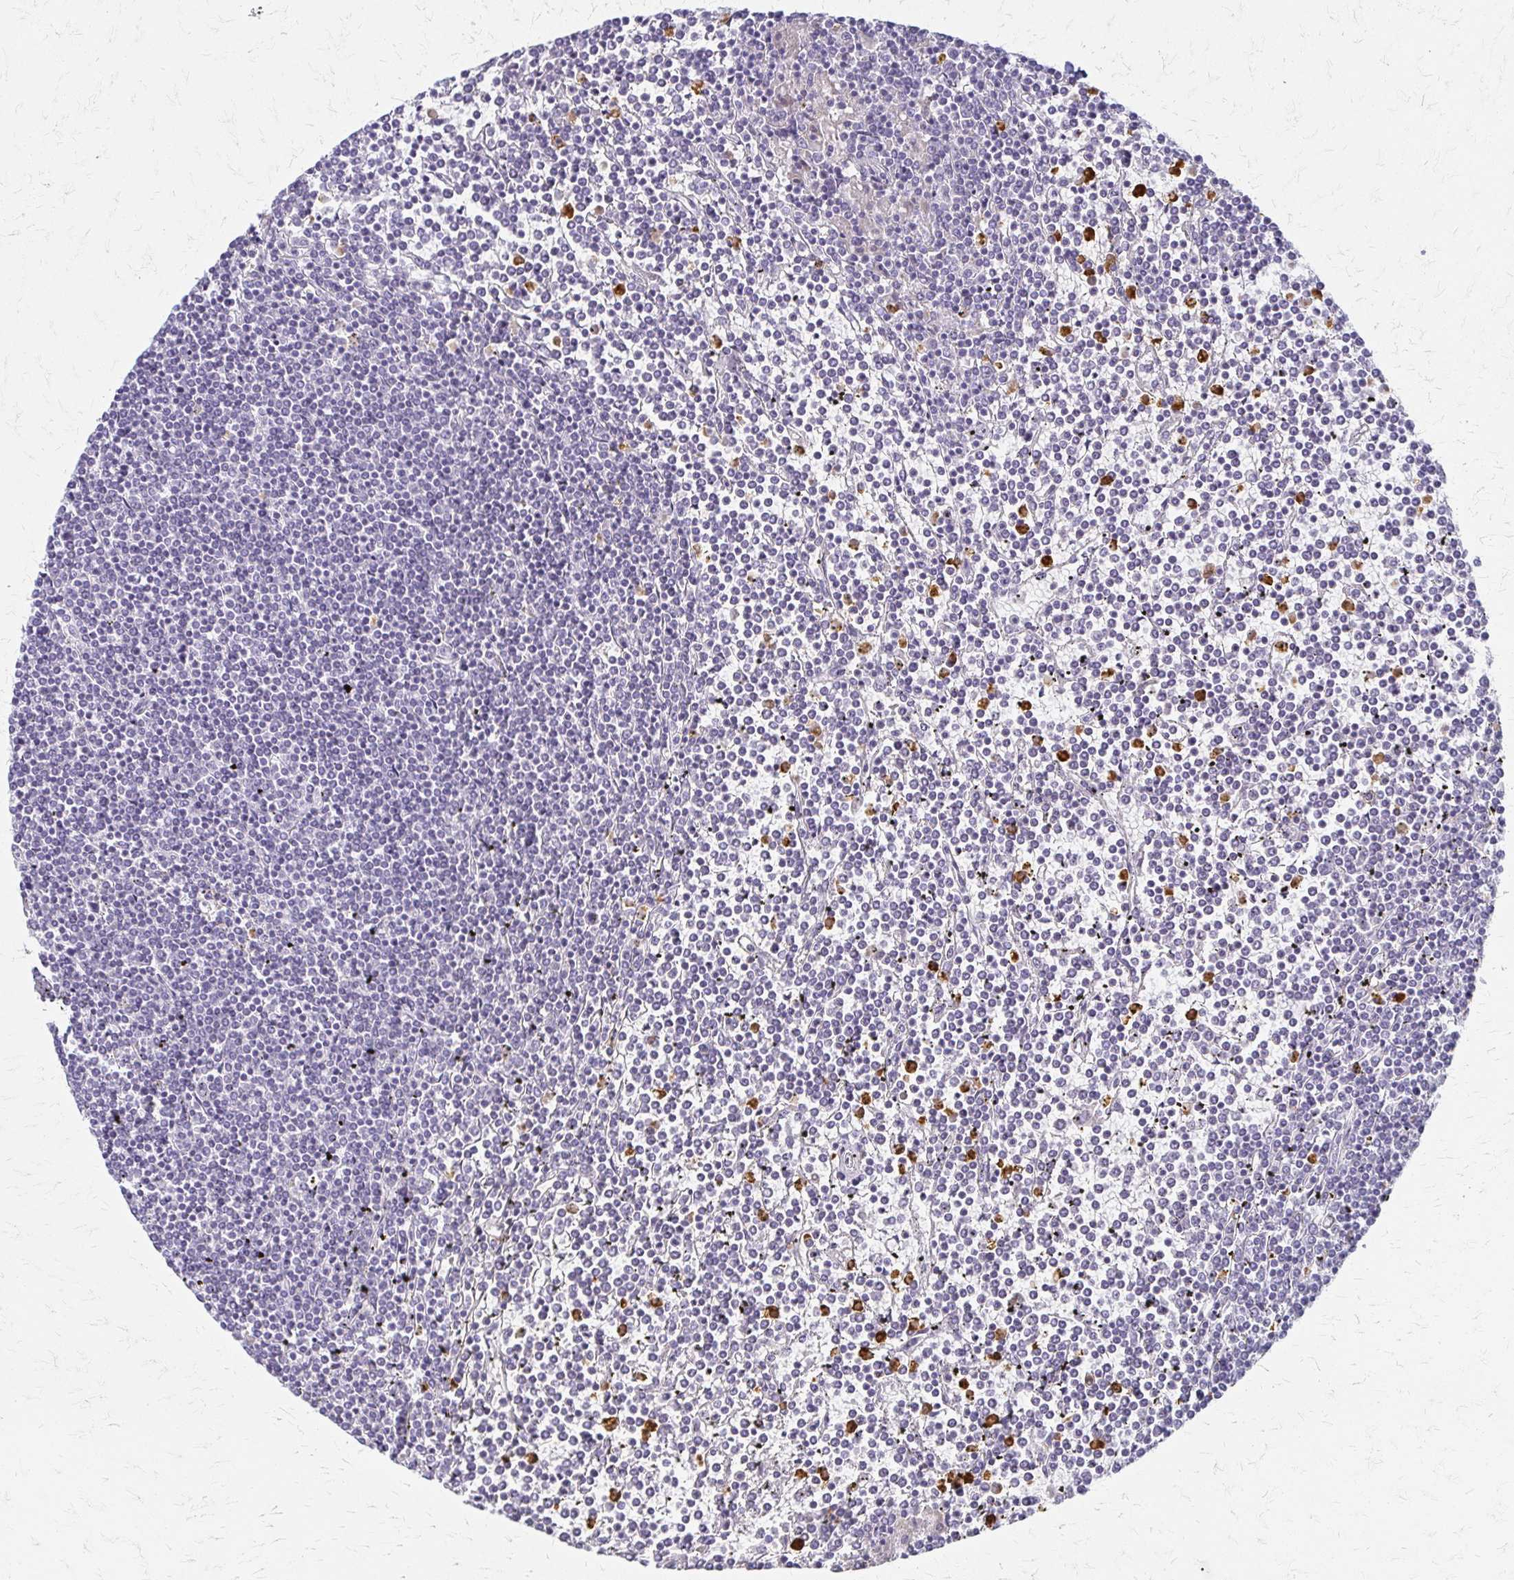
{"staining": {"intensity": "negative", "quantity": "none", "location": "none"}, "tissue": "lymphoma", "cell_type": "Tumor cells", "image_type": "cancer", "snomed": [{"axis": "morphology", "description": "Malignant lymphoma, non-Hodgkin's type, Low grade"}, {"axis": "topography", "description": "Spleen"}], "caption": "Protein analysis of low-grade malignant lymphoma, non-Hodgkin's type exhibits no significant positivity in tumor cells.", "gene": "ACP5", "patient": {"sex": "female", "age": 19}}